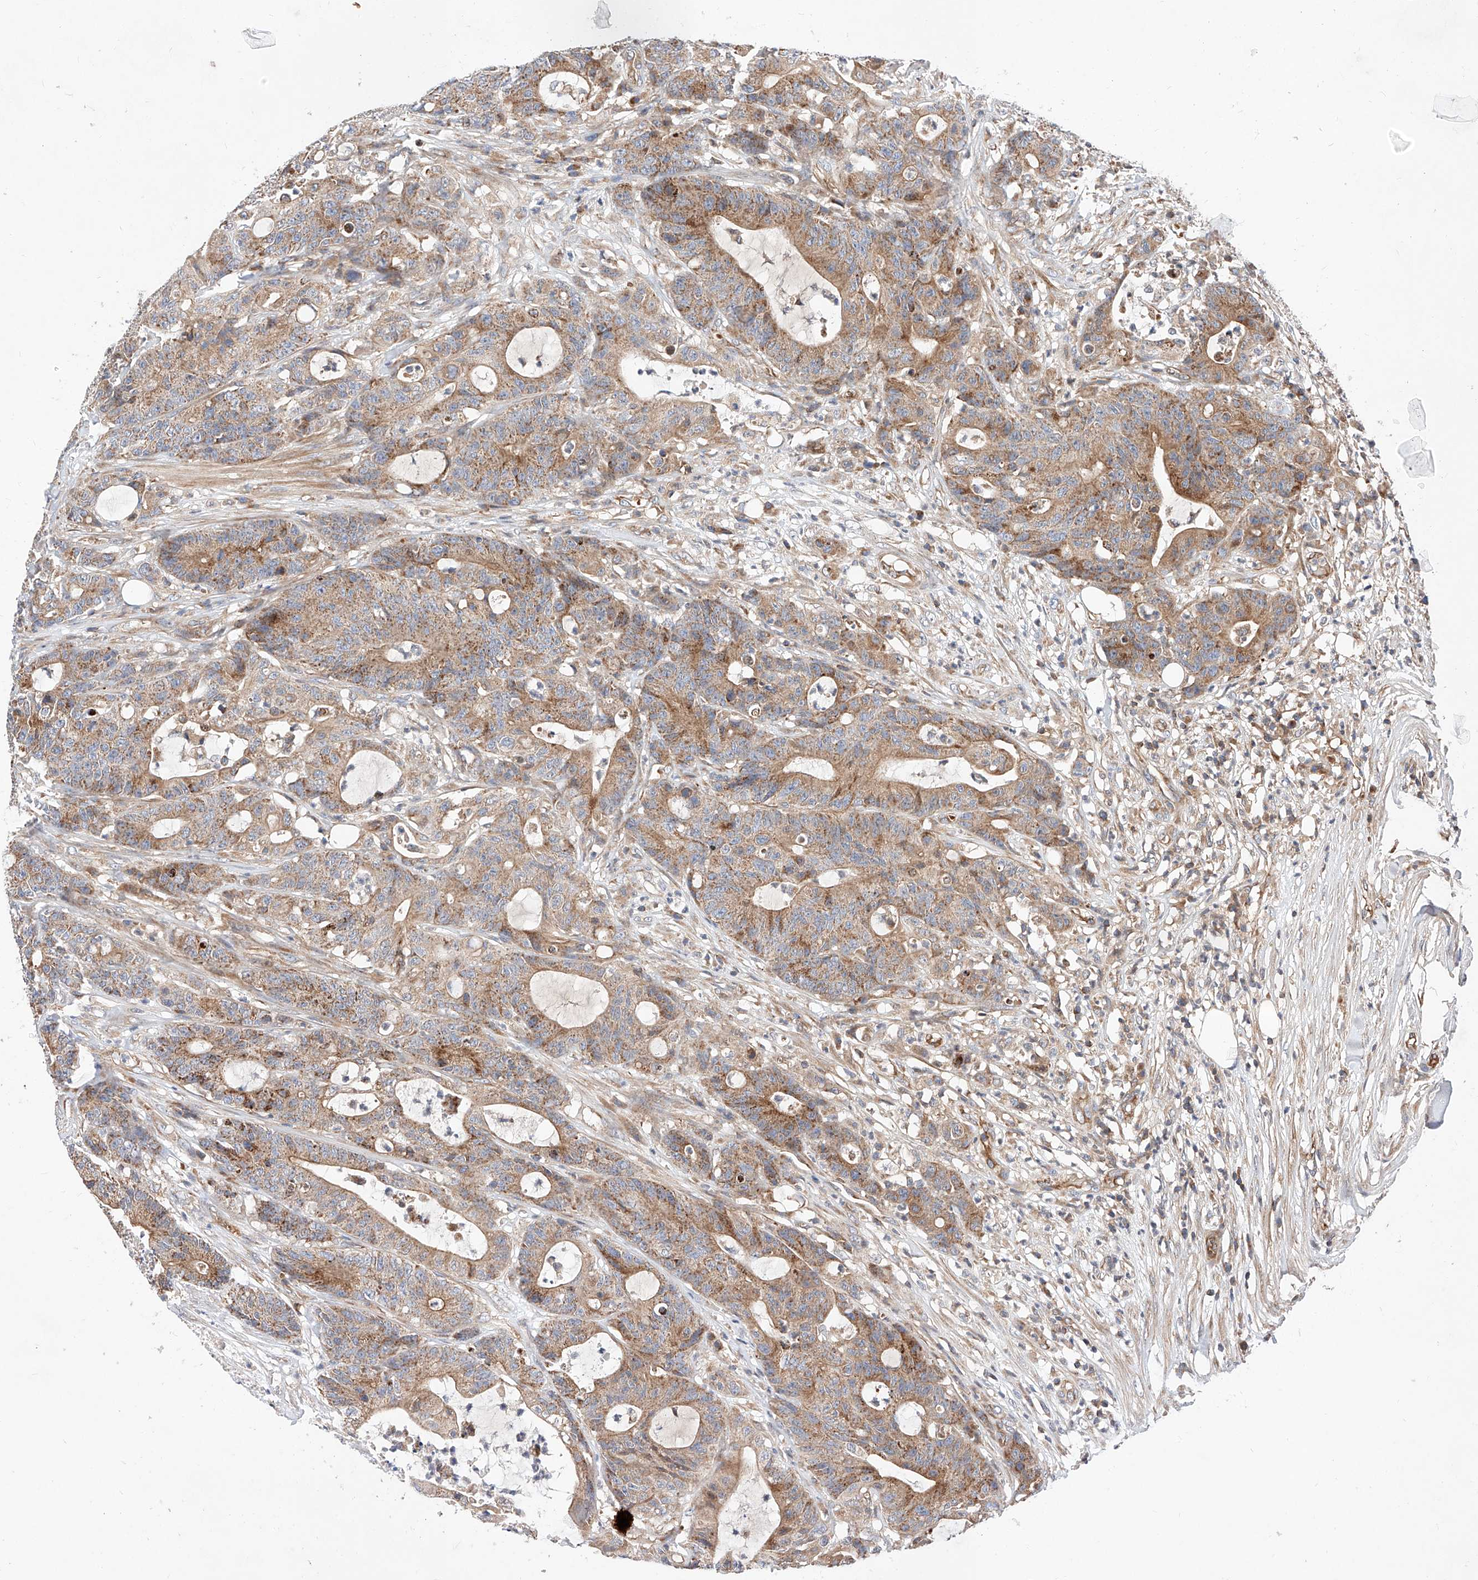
{"staining": {"intensity": "moderate", "quantity": ">75%", "location": "cytoplasmic/membranous"}, "tissue": "colorectal cancer", "cell_type": "Tumor cells", "image_type": "cancer", "snomed": [{"axis": "morphology", "description": "Adenocarcinoma, NOS"}, {"axis": "topography", "description": "Colon"}], "caption": "Immunohistochemical staining of human colorectal cancer (adenocarcinoma) demonstrates moderate cytoplasmic/membranous protein expression in approximately >75% of tumor cells.", "gene": "NR1D1", "patient": {"sex": "female", "age": 84}}